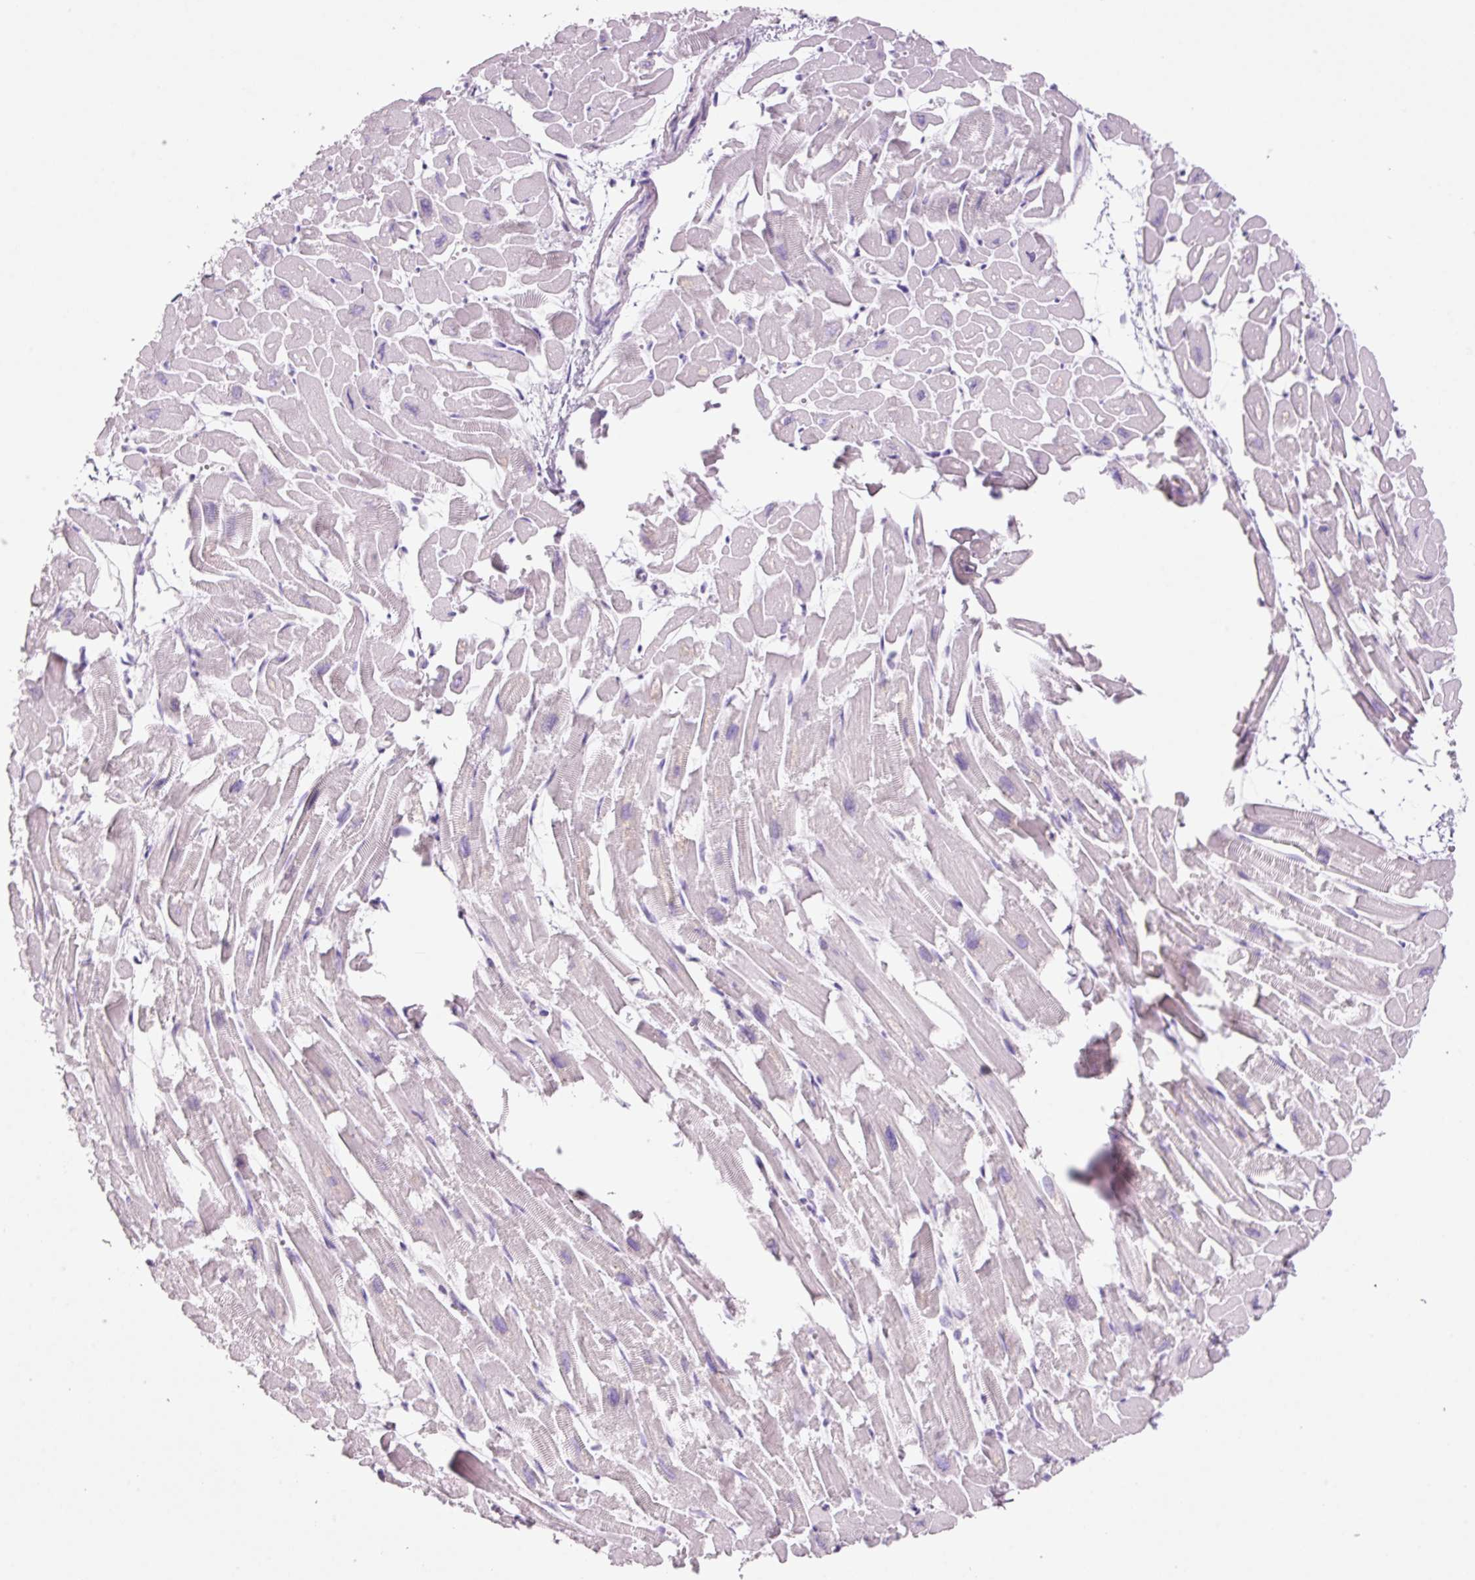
{"staining": {"intensity": "negative", "quantity": "none", "location": "none"}, "tissue": "heart muscle", "cell_type": "Cardiomyocytes", "image_type": "normal", "snomed": [{"axis": "morphology", "description": "Normal tissue, NOS"}, {"axis": "topography", "description": "Heart"}], "caption": "Immunohistochemical staining of benign heart muscle demonstrates no significant staining in cardiomyocytes. (DAB immunohistochemistry (IHC) visualized using brightfield microscopy, high magnification).", "gene": "KLF1", "patient": {"sex": "male", "age": 54}}